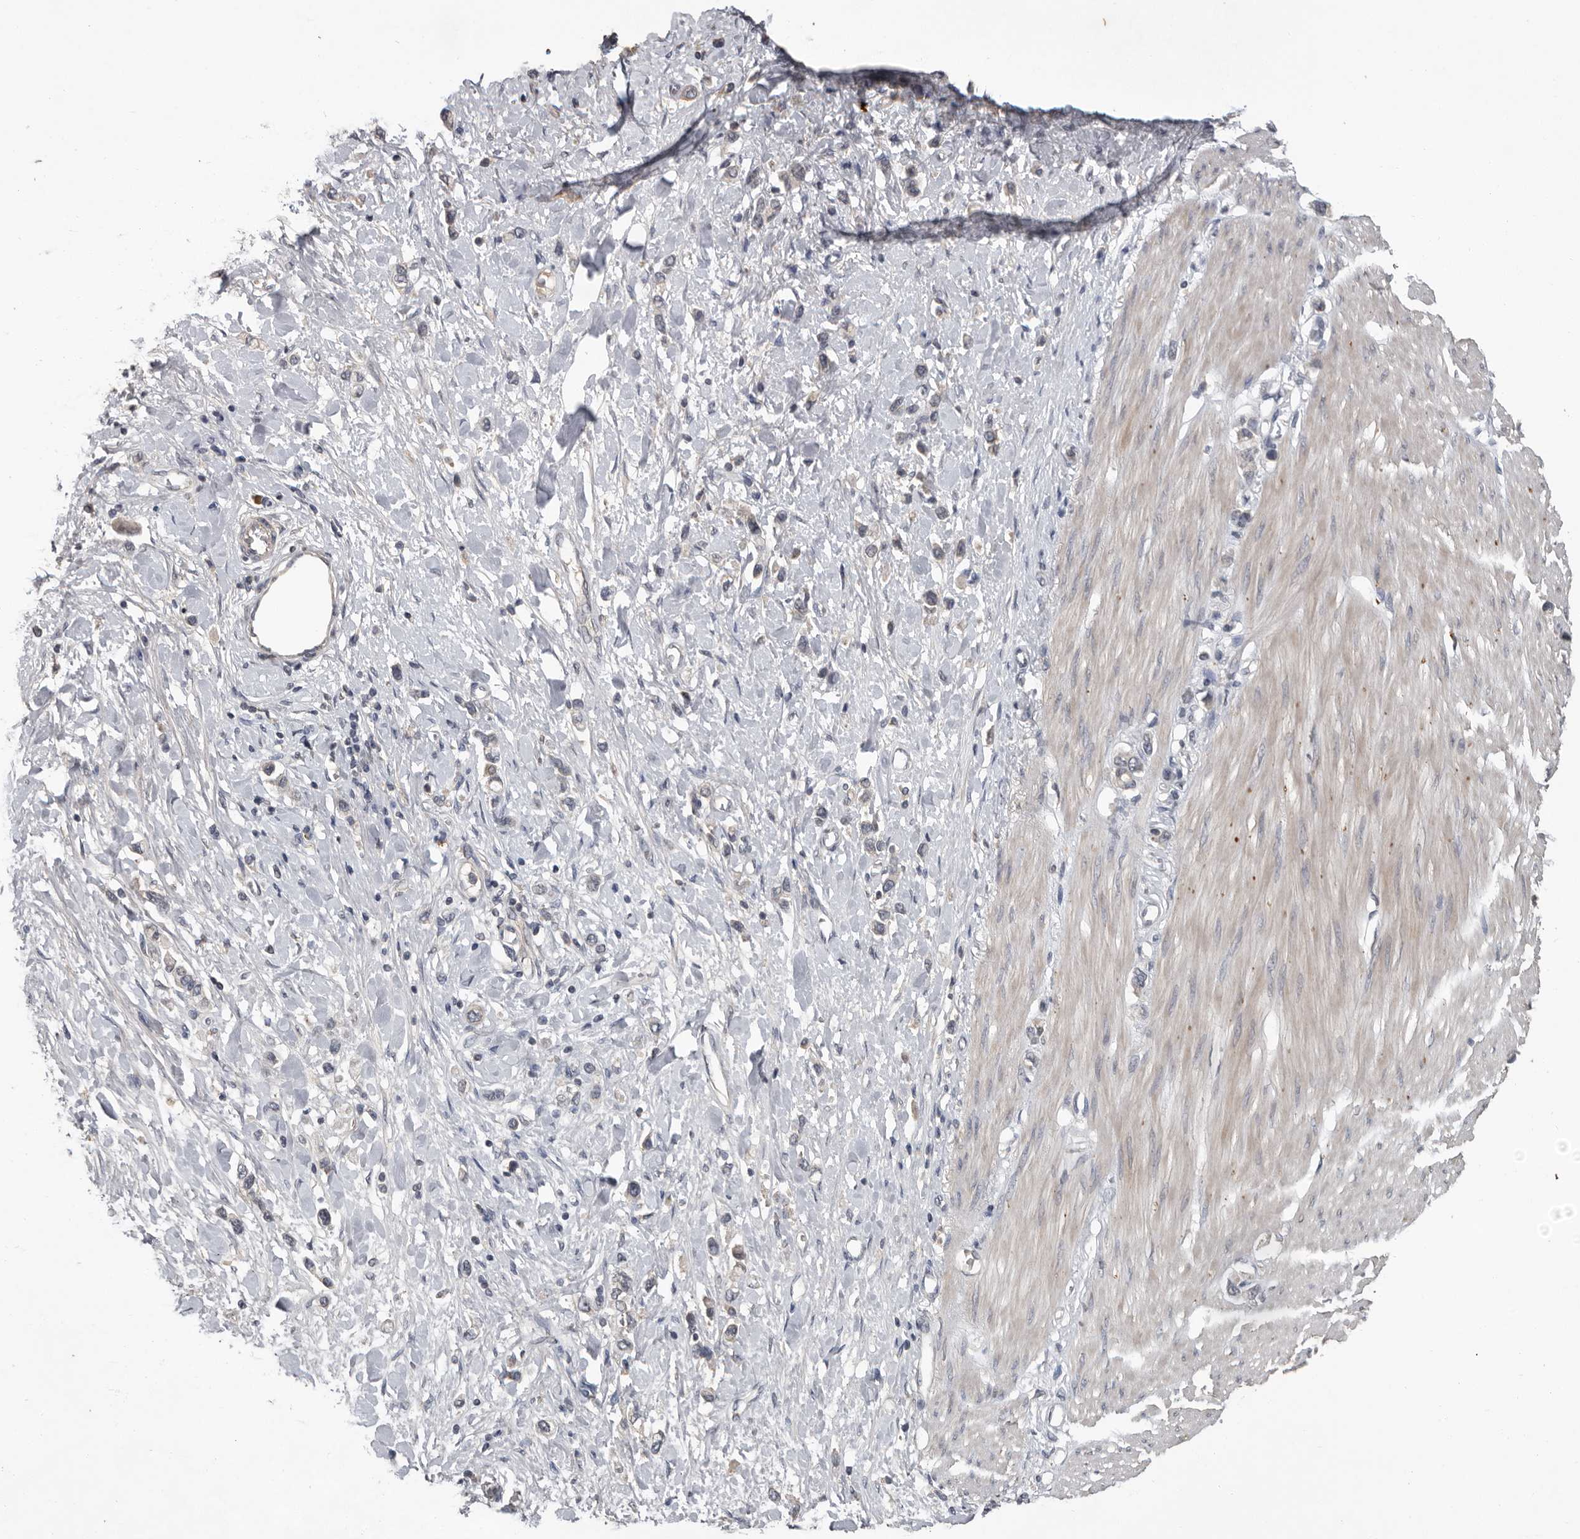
{"staining": {"intensity": "negative", "quantity": "none", "location": "none"}, "tissue": "stomach cancer", "cell_type": "Tumor cells", "image_type": "cancer", "snomed": [{"axis": "morphology", "description": "Adenocarcinoma, NOS"}, {"axis": "topography", "description": "Stomach"}], "caption": "This is an IHC histopathology image of stomach cancer. There is no positivity in tumor cells.", "gene": "MTF1", "patient": {"sex": "female", "age": 65}}